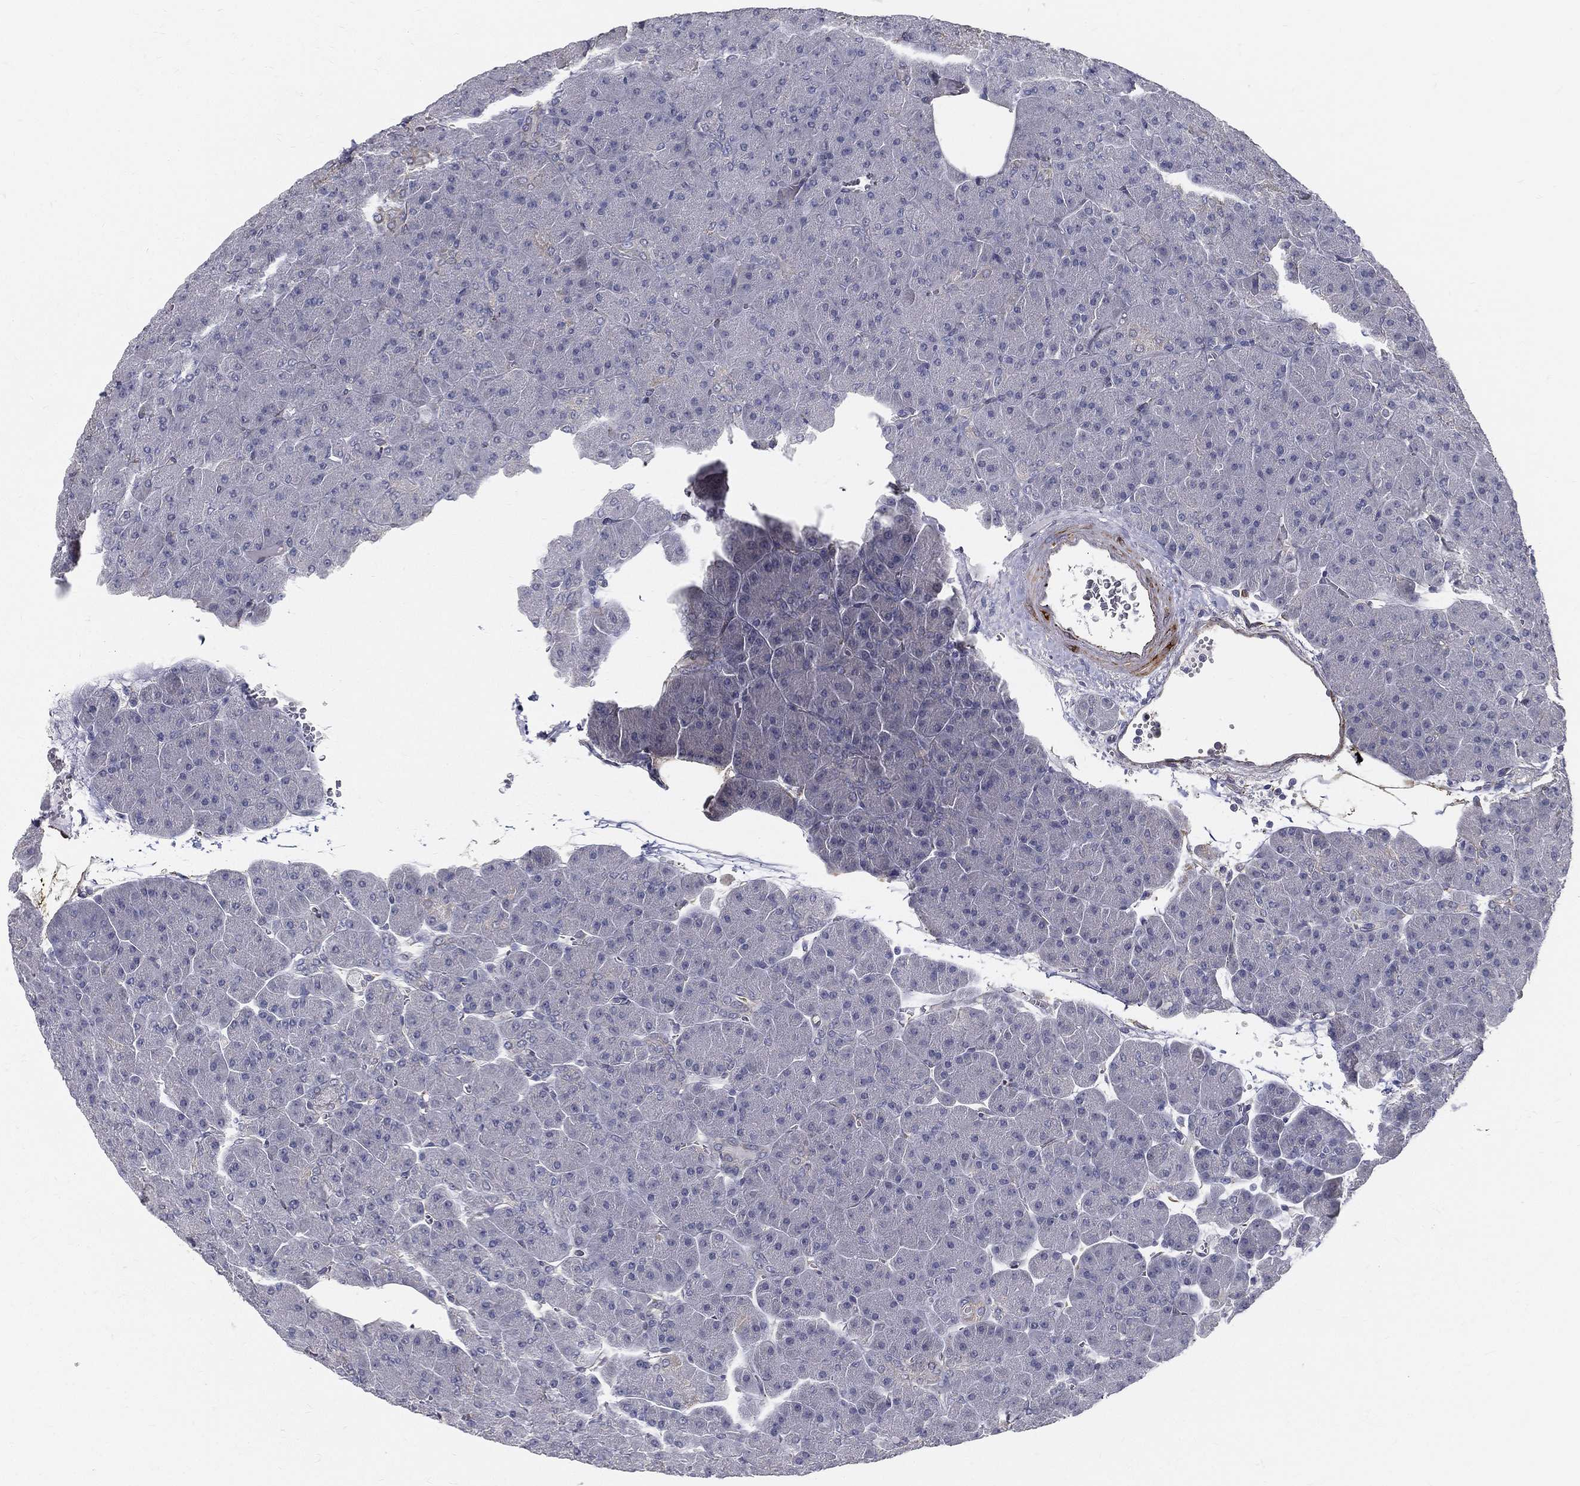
{"staining": {"intensity": "negative", "quantity": "none", "location": "none"}, "tissue": "pancreas", "cell_type": "Exocrine glandular cells", "image_type": "normal", "snomed": [{"axis": "morphology", "description": "Normal tissue, NOS"}, {"axis": "topography", "description": "Pancreas"}], "caption": "A high-resolution photomicrograph shows IHC staining of unremarkable pancreas, which displays no significant positivity in exocrine glandular cells.", "gene": "LRRC56", "patient": {"sex": "male", "age": 61}}